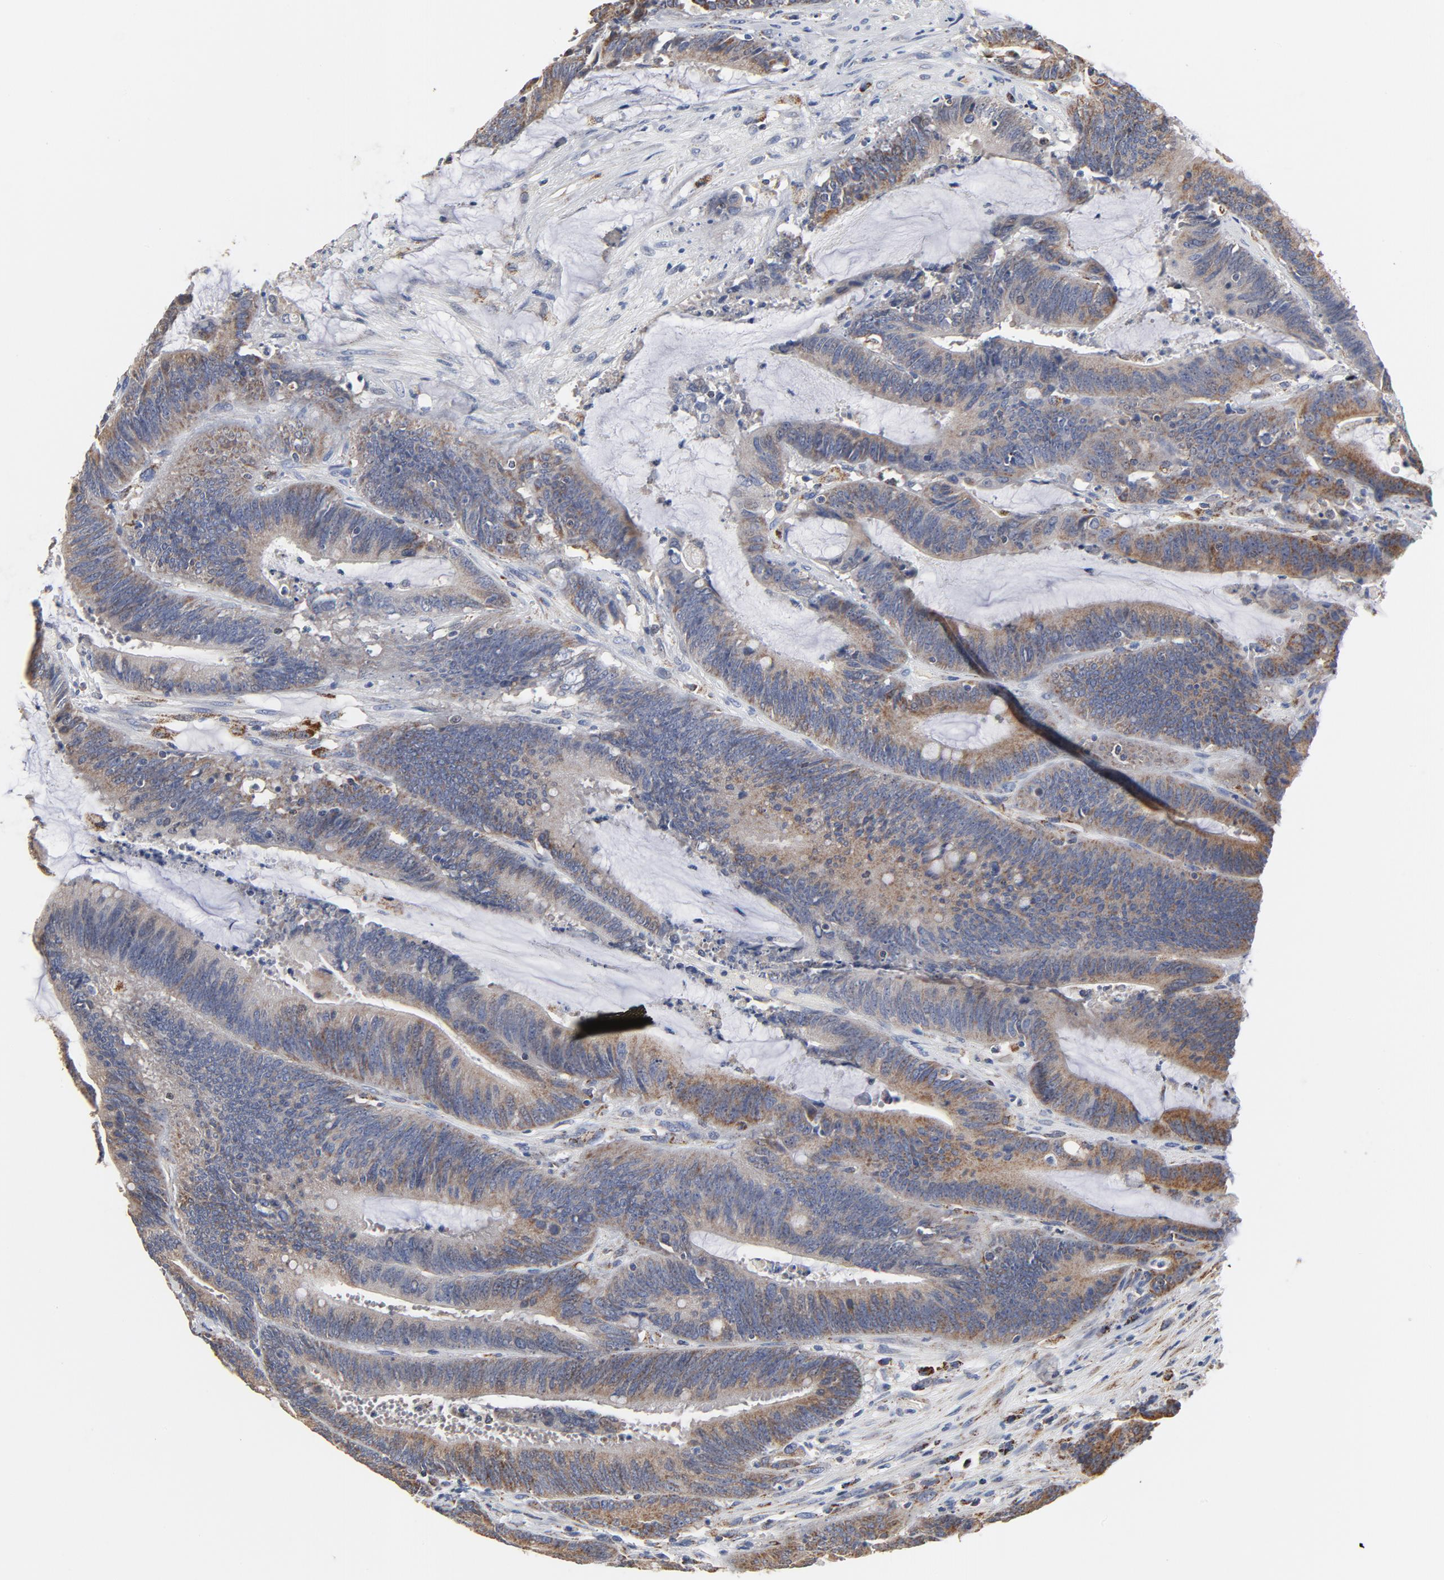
{"staining": {"intensity": "moderate", "quantity": "<25%", "location": "cytoplasmic/membranous"}, "tissue": "colorectal cancer", "cell_type": "Tumor cells", "image_type": "cancer", "snomed": [{"axis": "morphology", "description": "Adenocarcinoma, NOS"}, {"axis": "topography", "description": "Rectum"}], "caption": "A brown stain highlights moderate cytoplasmic/membranous staining of a protein in colorectal cancer (adenocarcinoma) tumor cells.", "gene": "NDUFV2", "patient": {"sex": "female", "age": 66}}